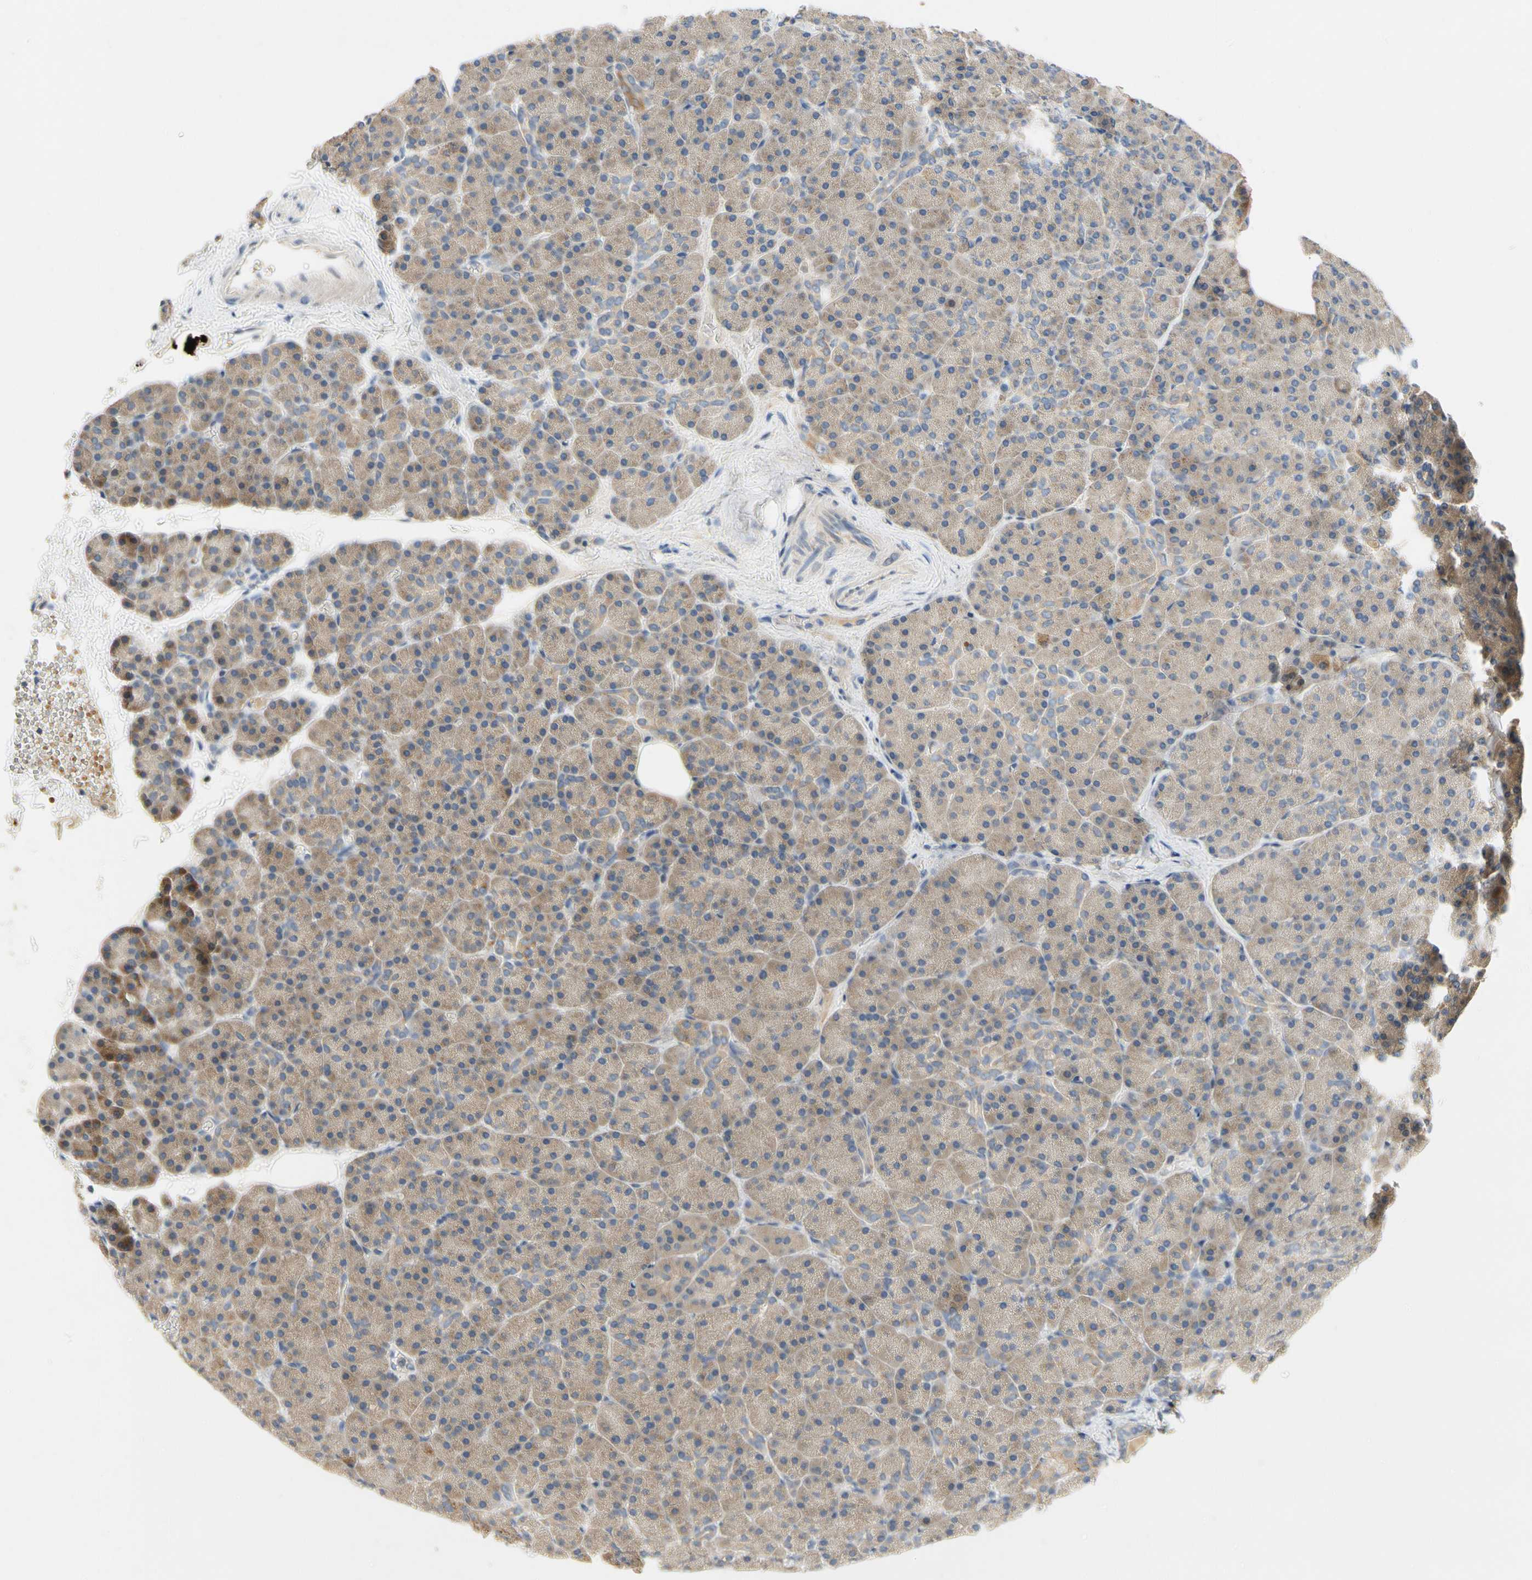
{"staining": {"intensity": "moderate", "quantity": ">75%", "location": "cytoplasmic/membranous"}, "tissue": "pancreas", "cell_type": "Exocrine glandular cells", "image_type": "normal", "snomed": [{"axis": "morphology", "description": "Normal tissue, NOS"}, {"axis": "topography", "description": "Pancreas"}], "caption": "Immunohistochemistry staining of normal pancreas, which displays medium levels of moderate cytoplasmic/membranous expression in approximately >75% of exocrine glandular cells indicating moderate cytoplasmic/membranous protein expression. The staining was performed using DAB (brown) for protein detection and nuclei were counterstained in hematoxylin (blue).", "gene": "KLHDC8B", "patient": {"sex": "female", "age": 35}}